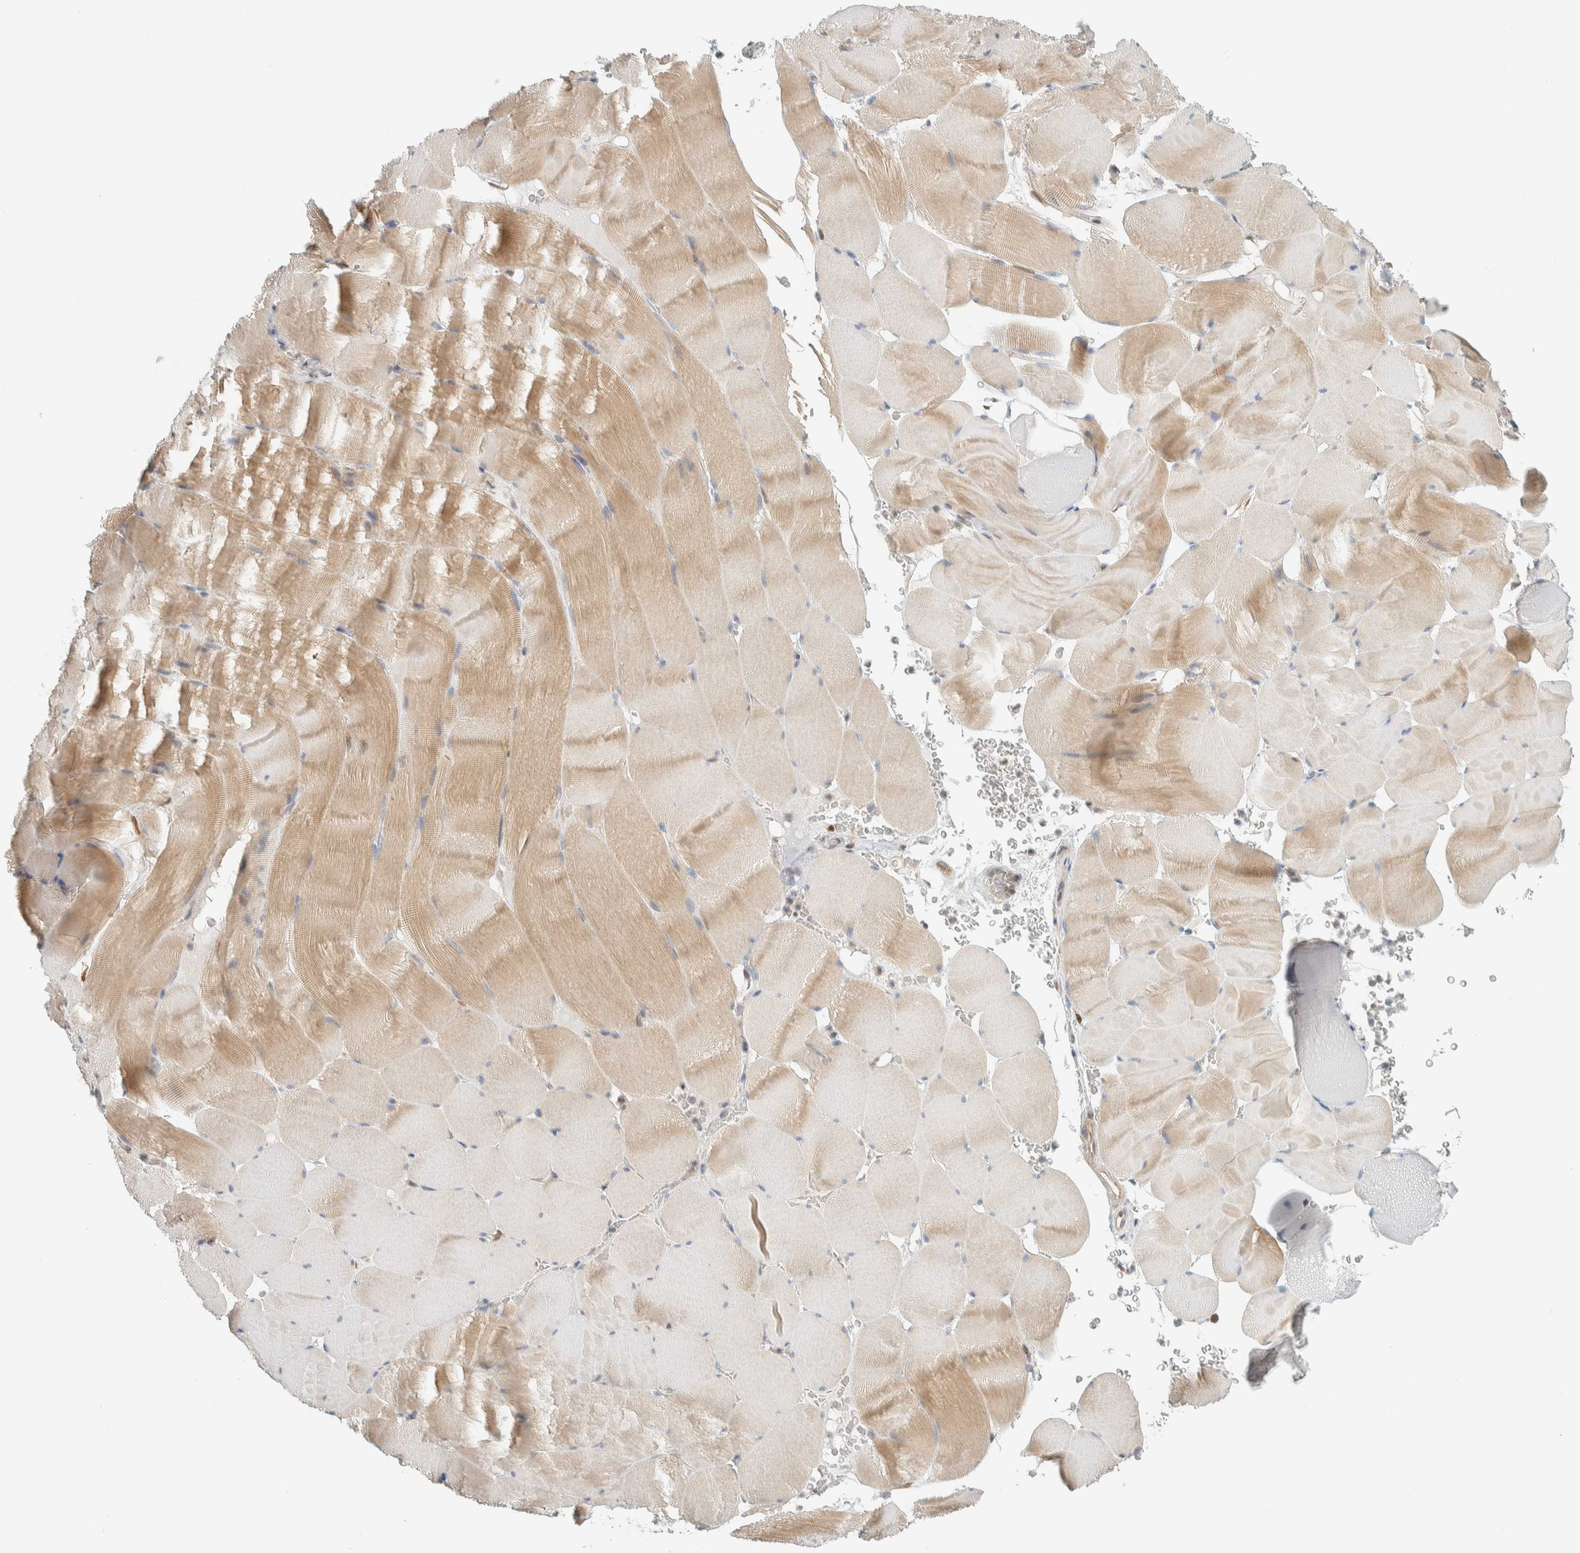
{"staining": {"intensity": "weak", "quantity": "25%-75%", "location": "cytoplasmic/membranous"}, "tissue": "skeletal muscle", "cell_type": "Myocytes", "image_type": "normal", "snomed": [{"axis": "morphology", "description": "Normal tissue, NOS"}, {"axis": "topography", "description": "Skeletal muscle"}], "caption": "Brown immunohistochemical staining in normal skeletal muscle displays weak cytoplasmic/membranous staining in approximately 25%-75% of myocytes.", "gene": "TFE3", "patient": {"sex": "male", "age": 62}}